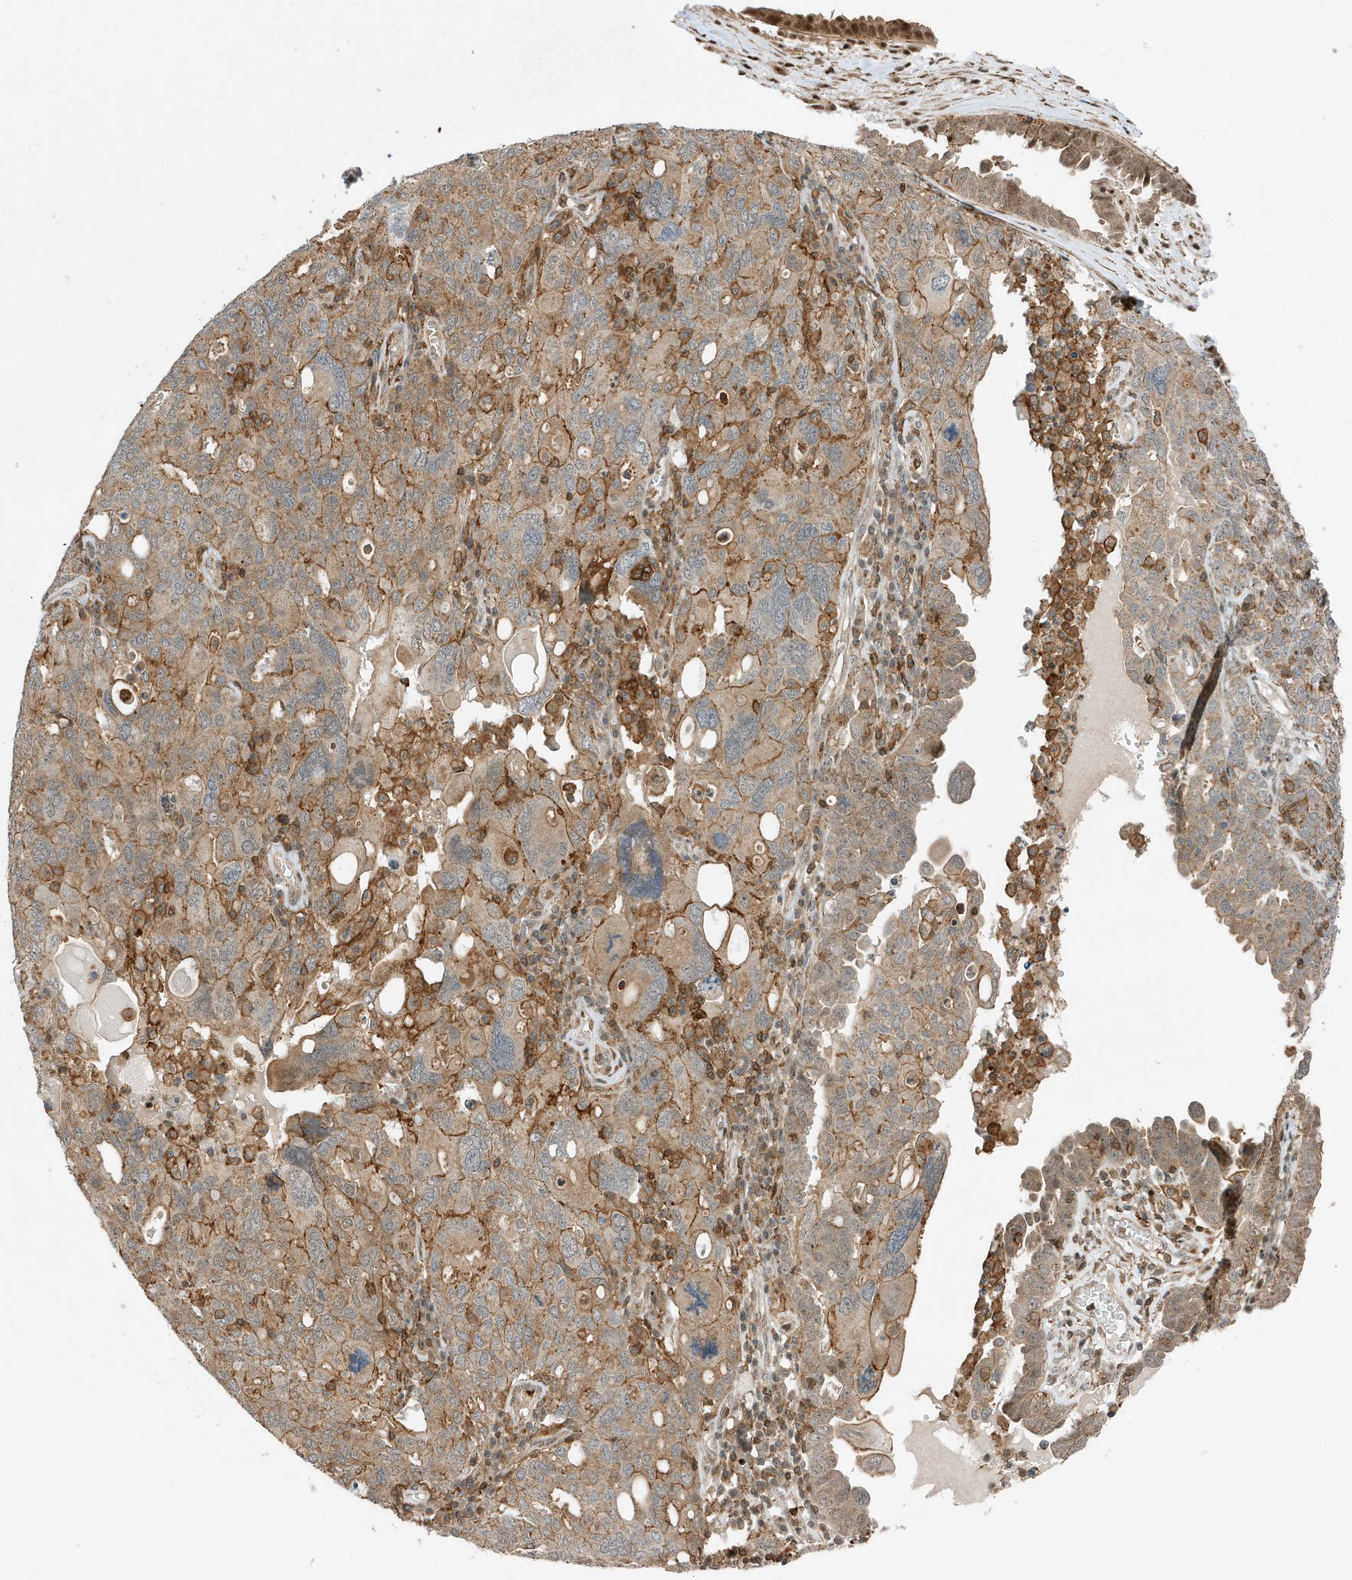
{"staining": {"intensity": "moderate", "quantity": ">75%", "location": "cytoplasmic/membranous"}, "tissue": "ovarian cancer", "cell_type": "Tumor cells", "image_type": "cancer", "snomed": [{"axis": "morphology", "description": "Carcinoma, endometroid"}, {"axis": "topography", "description": "Ovary"}], "caption": "Immunohistochemical staining of human ovarian cancer (endometroid carcinoma) displays medium levels of moderate cytoplasmic/membranous staining in about >75% of tumor cells.", "gene": "TATDN3", "patient": {"sex": "female", "age": 62}}